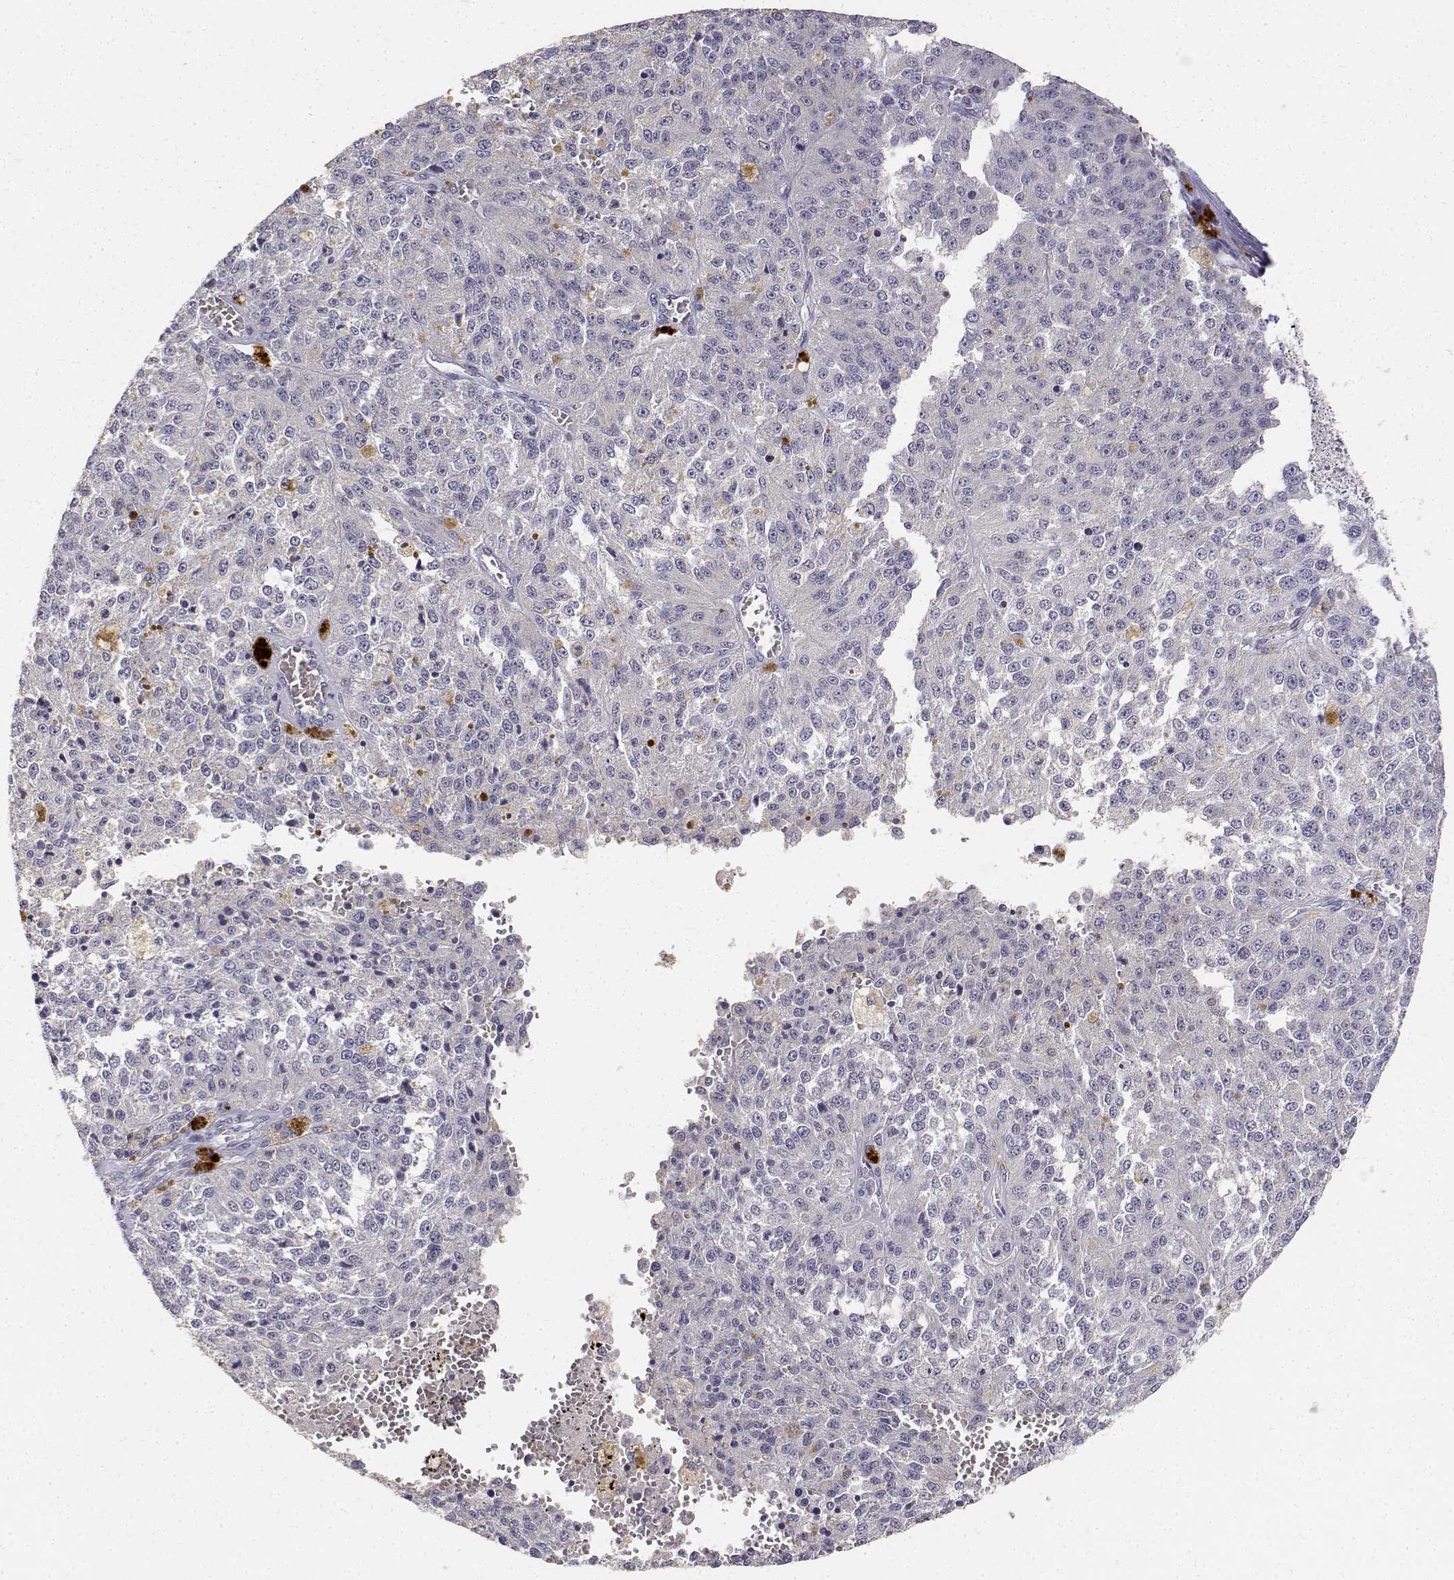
{"staining": {"intensity": "negative", "quantity": "none", "location": "none"}, "tissue": "melanoma", "cell_type": "Tumor cells", "image_type": "cancer", "snomed": [{"axis": "morphology", "description": "Malignant melanoma, Metastatic site"}, {"axis": "topography", "description": "Lymph node"}], "caption": "Immunohistochemistry histopathology image of malignant melanoma (metastatic site) stained for a protein (brown), which reveals no positivity in tumor cells.", "gene": "PAEP", "patient": {"sex": "female", "age": 64}}